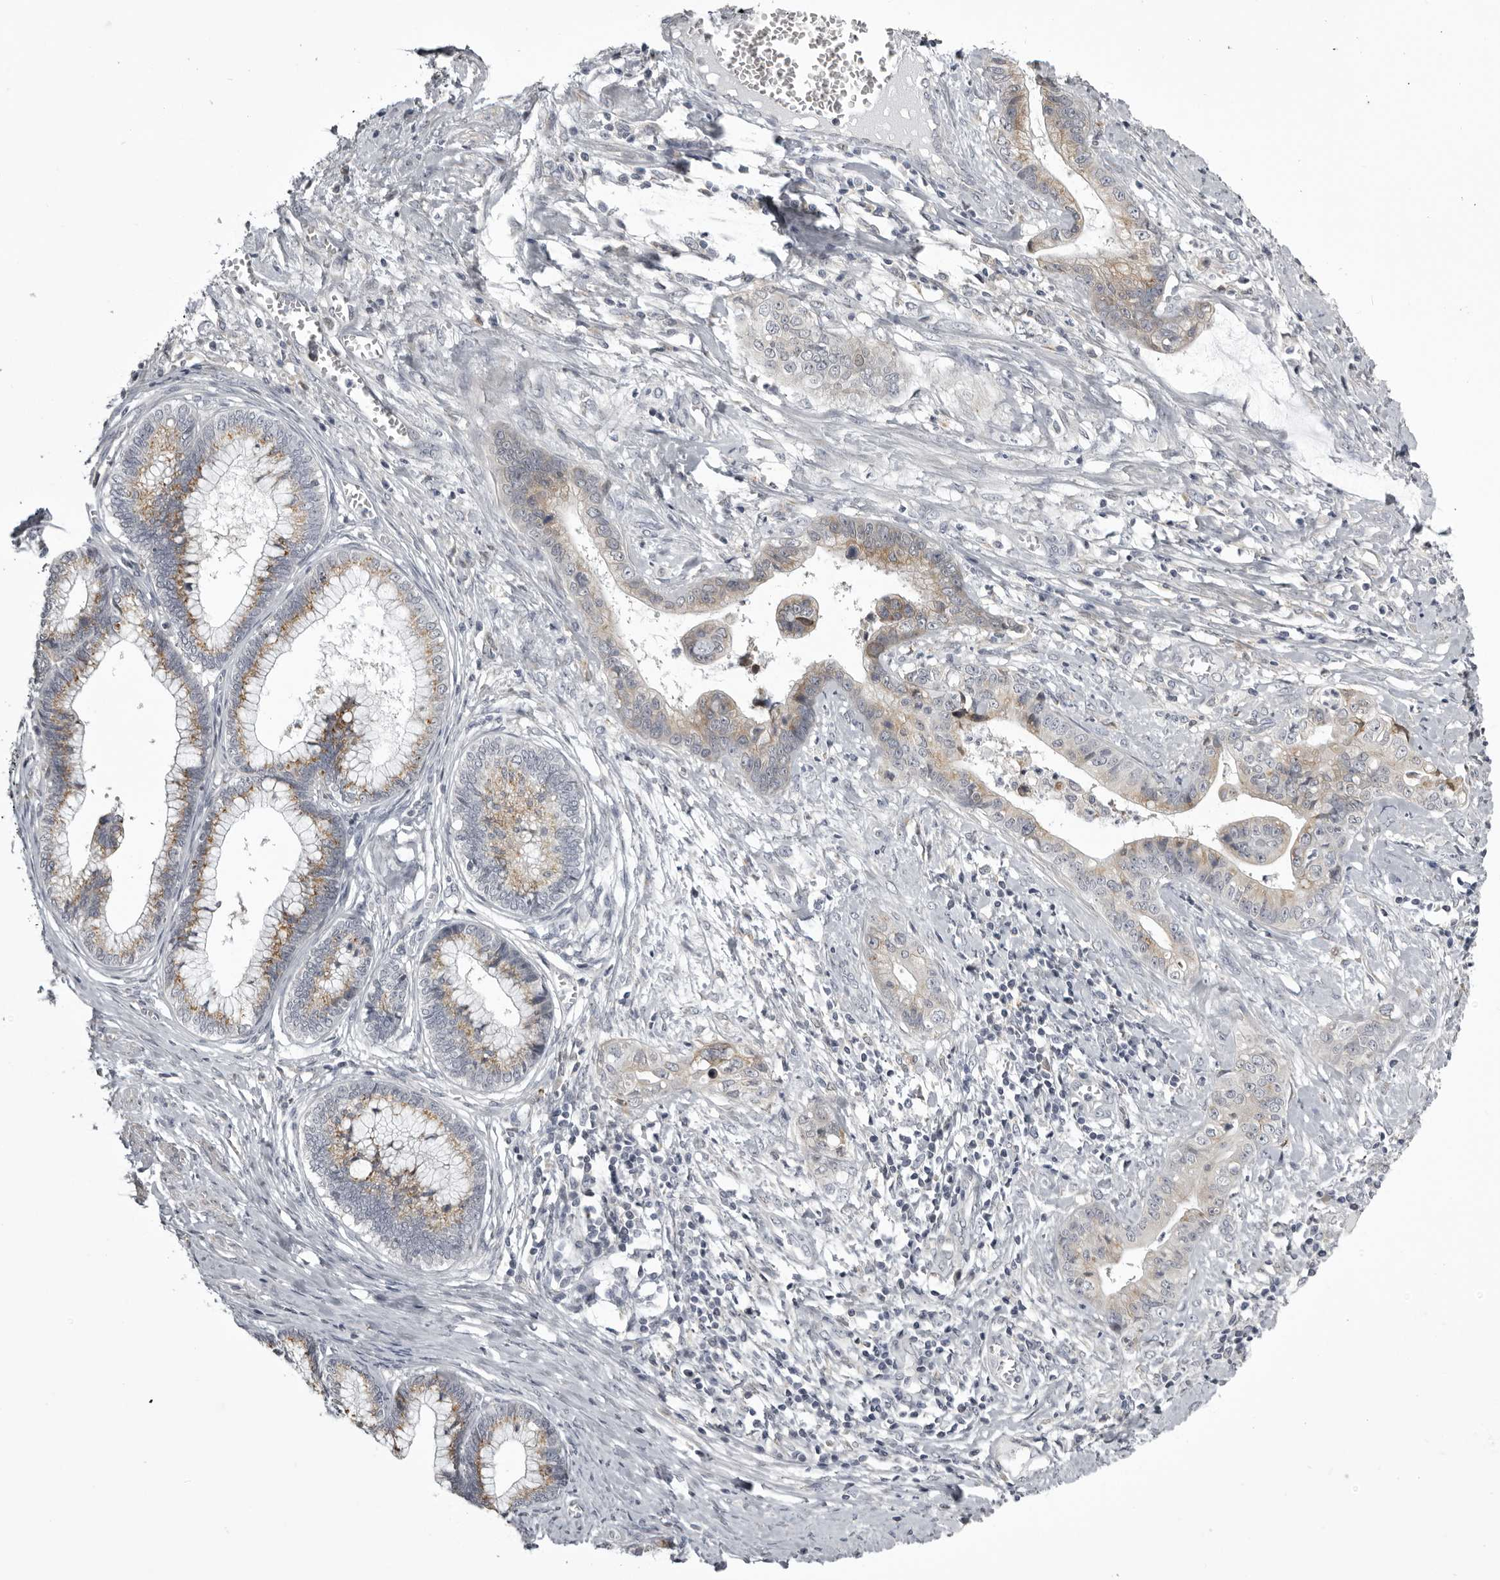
{"staining": {"intensity": "moderate", "quantity": ">75%", "location": "cytoplasmic/membranous"}, "tissue": "cervical cancer", "cell_type": "Tumor cells", "image_type": "cancer", "snomed": [{"axis": "morphology", "description": "Adenocarcinoma, NOS"}, {"axis": "topography", "description": "Cervix"}], "caption": "A brown stain highlights moderate cytoplasmic/membranous positivity of a protein in human cervical cancer (adenocarcinoma) tumor cells.", "gene": "NCEH1", "patient": {"sex": "female", "age": 44}}